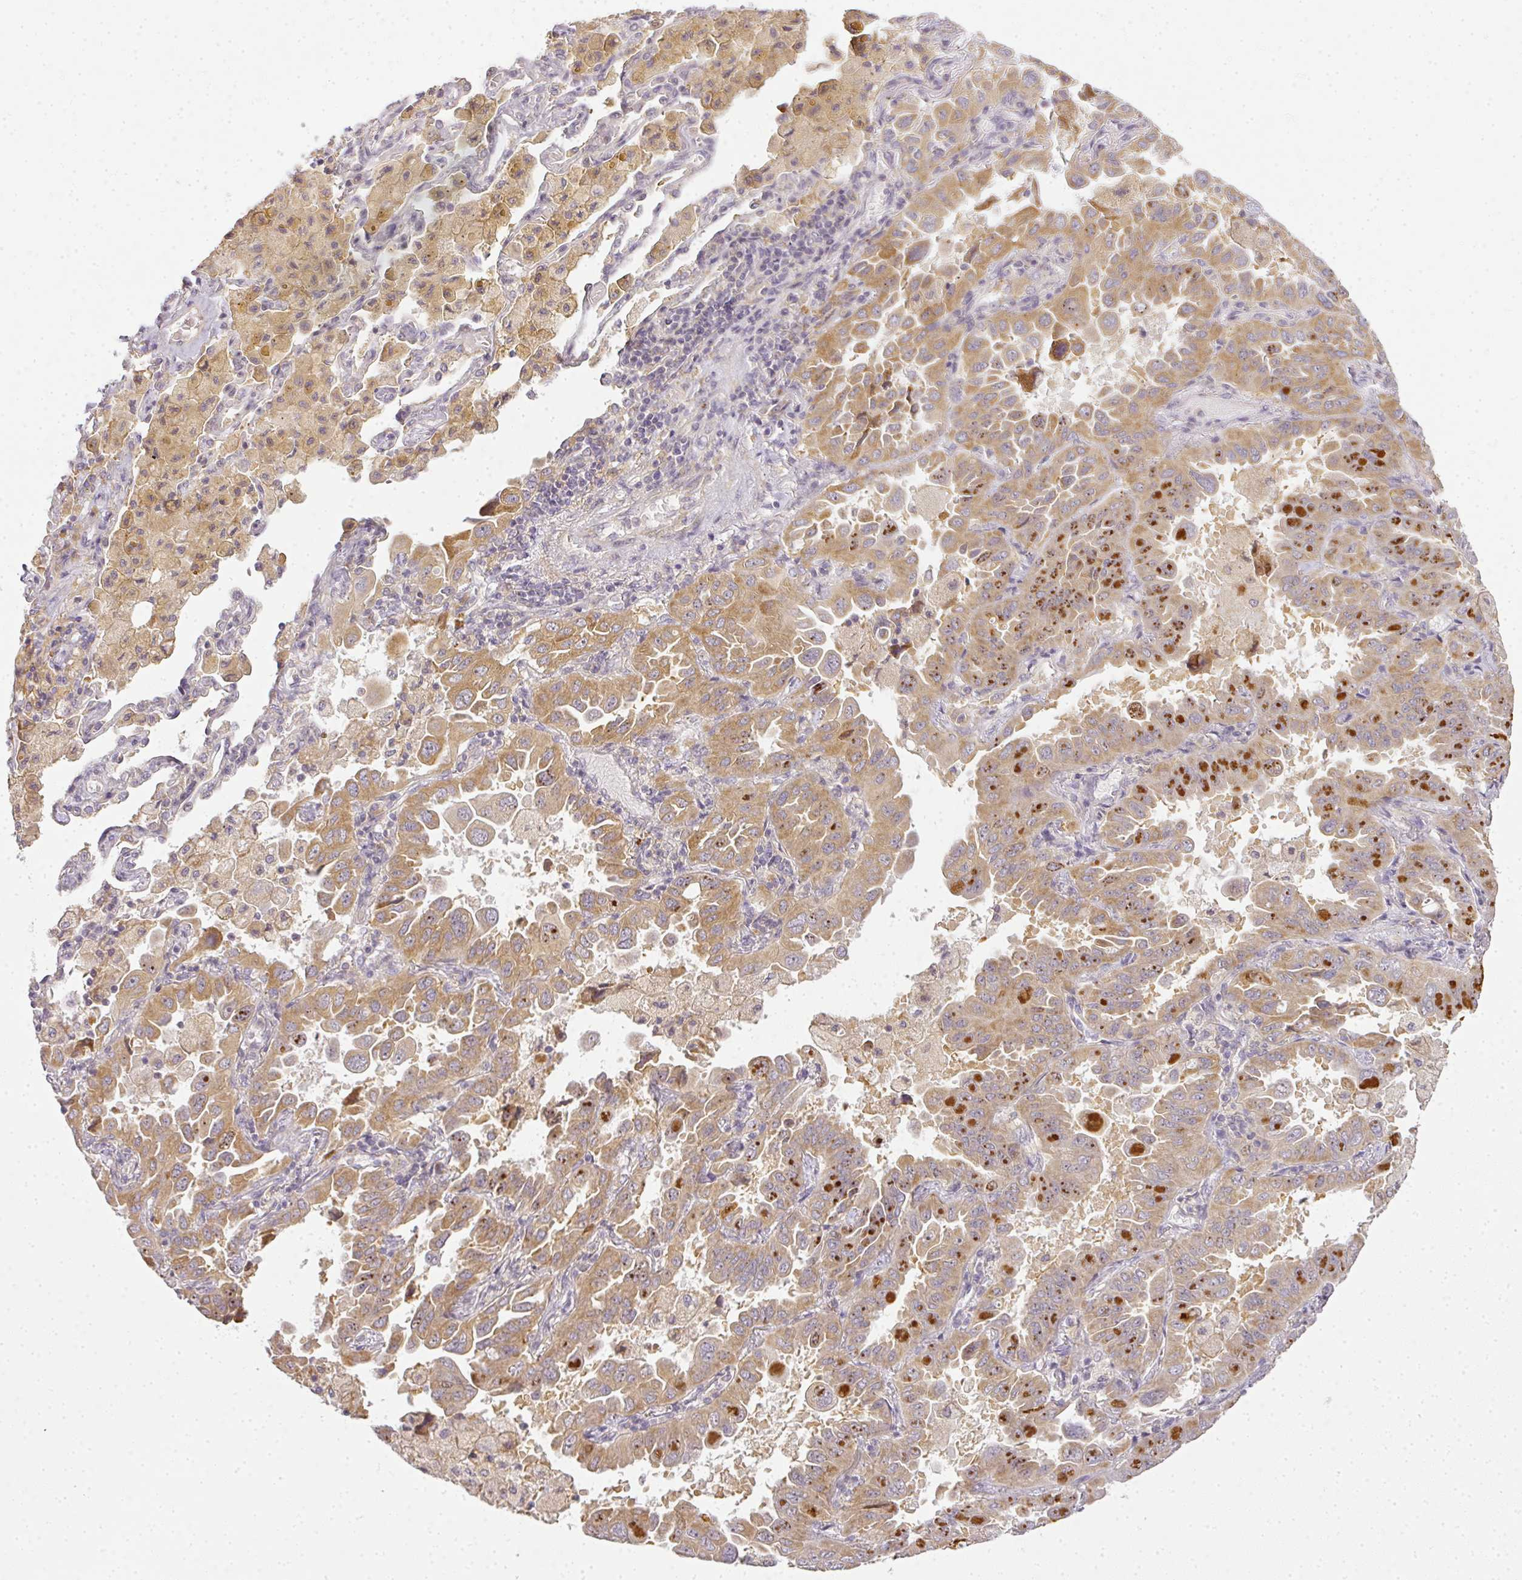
{"staining": {"intensity": "moderate", "quantity": ">75%", "location": "cytoplasmic/membranous"}, "tissue": "lung cancer", "cell_type": "Tumor cells", "image_type": "cancer", "snomed": [{"axis": "morphology", "description": "Adenocarcinoma, NOS"}, {"axis": "topography", "description": "Lung"}], "caption": "This image shows adenocarcinoma (lung) stained with immunohistochemistry (IHC) to label a protein in brown. The cytoplasmic/membranous of tumor cells show moderate positivity for the protein. Nuclei are counter-stained blue.", "gene": "MED19", "patient": {"sex": "male", "age": 64}}